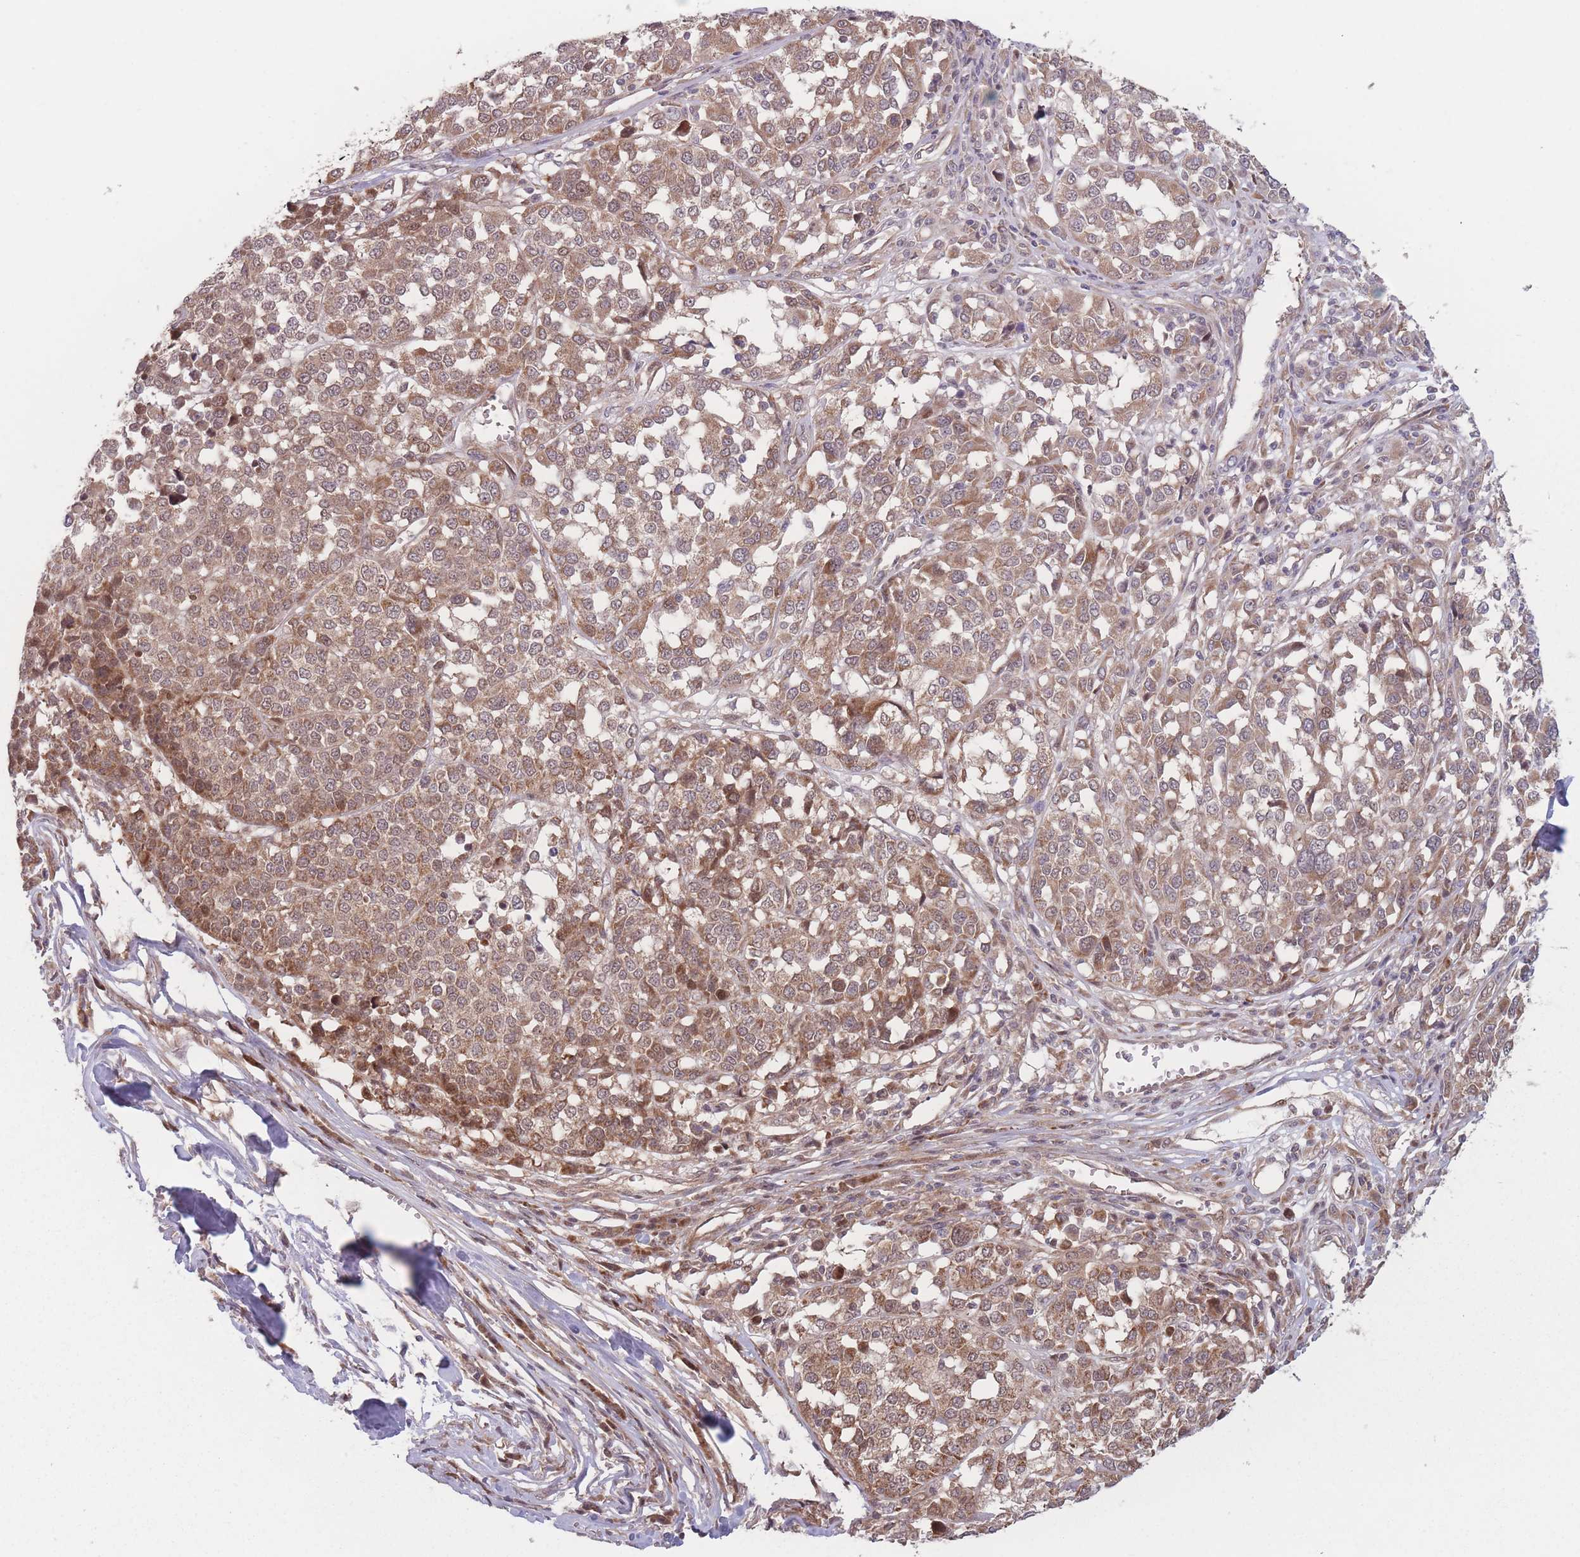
{"staining": {"intensity": "moderate", "quantity": ">75%", "location": "cytoplasmic/membranous"}, "tissue": "melanoma", "cell_type": "Tumor cells", "image_type": "cancer", "snomed": [{"axis": "morphology", "description": "Malignant melanoma, Metastatic site"}, {"axis": "topography", "description": "Lymph node"}], "caption": "Moderate cytoplasmic/membranous expression for a protein is seen in approximately >75% of tumor cells of melanoma using immunohistochemistry.", "gene": "RPS18", "patient": {"sex": "male", "age": 44}}